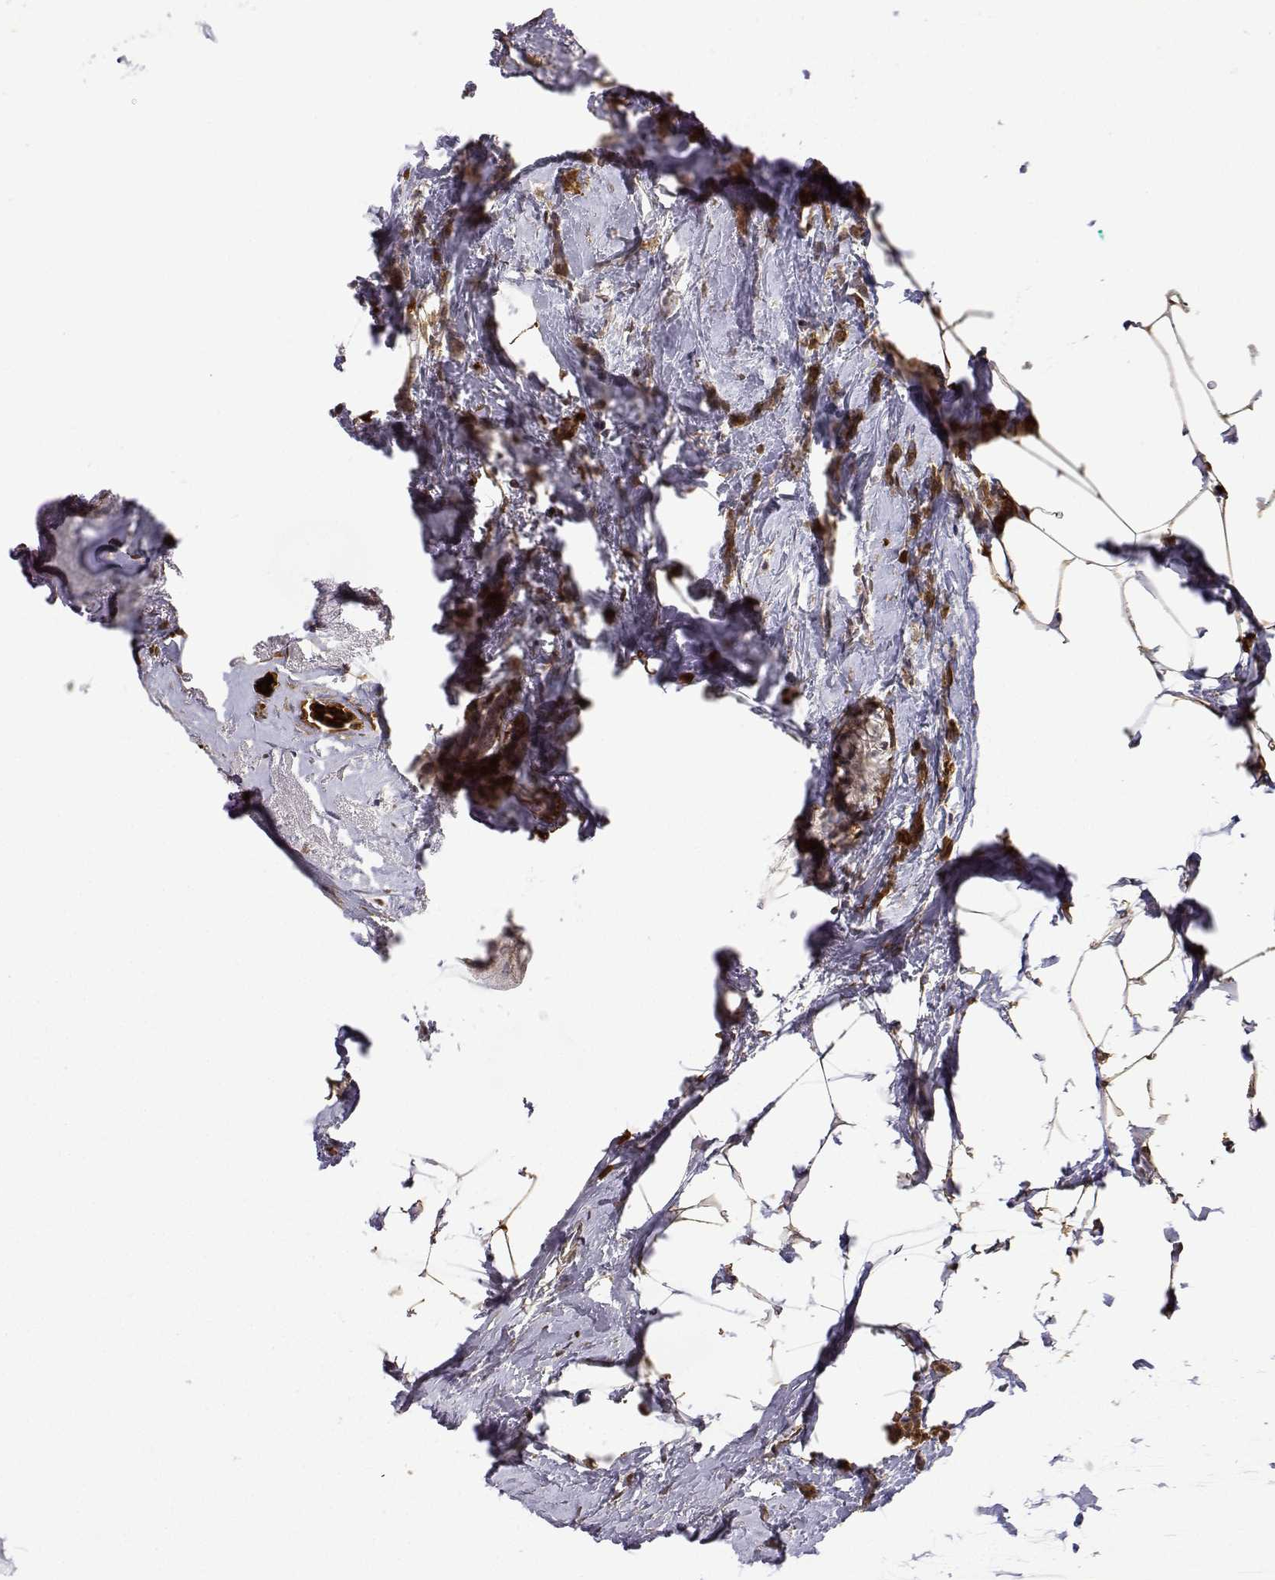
{"staining": {"intensity": "strong", "quantity": ">75%", "location": "cytoplasmic/membranous"}, "tissue": "breast cancer", "cell_type": "Tumor cells", "image_type": "cancer", "snomed": [{"axis": "morphology", "description": "Duct carcinoma"}, {"axis": "topography", "description": "Breast"}], "caption": "Protein staining of invasive ductal carcinoma (breast) tissue shows strong cytoplasmic/membranous expression in approximately >75% of tumor cells. Using DAB (brown) and hematoxylin (blue) stains, captured at high magnification using brightfield microscopy.", "gene": "PHGDH", "patient": {"sex": "female", "age": 40}}